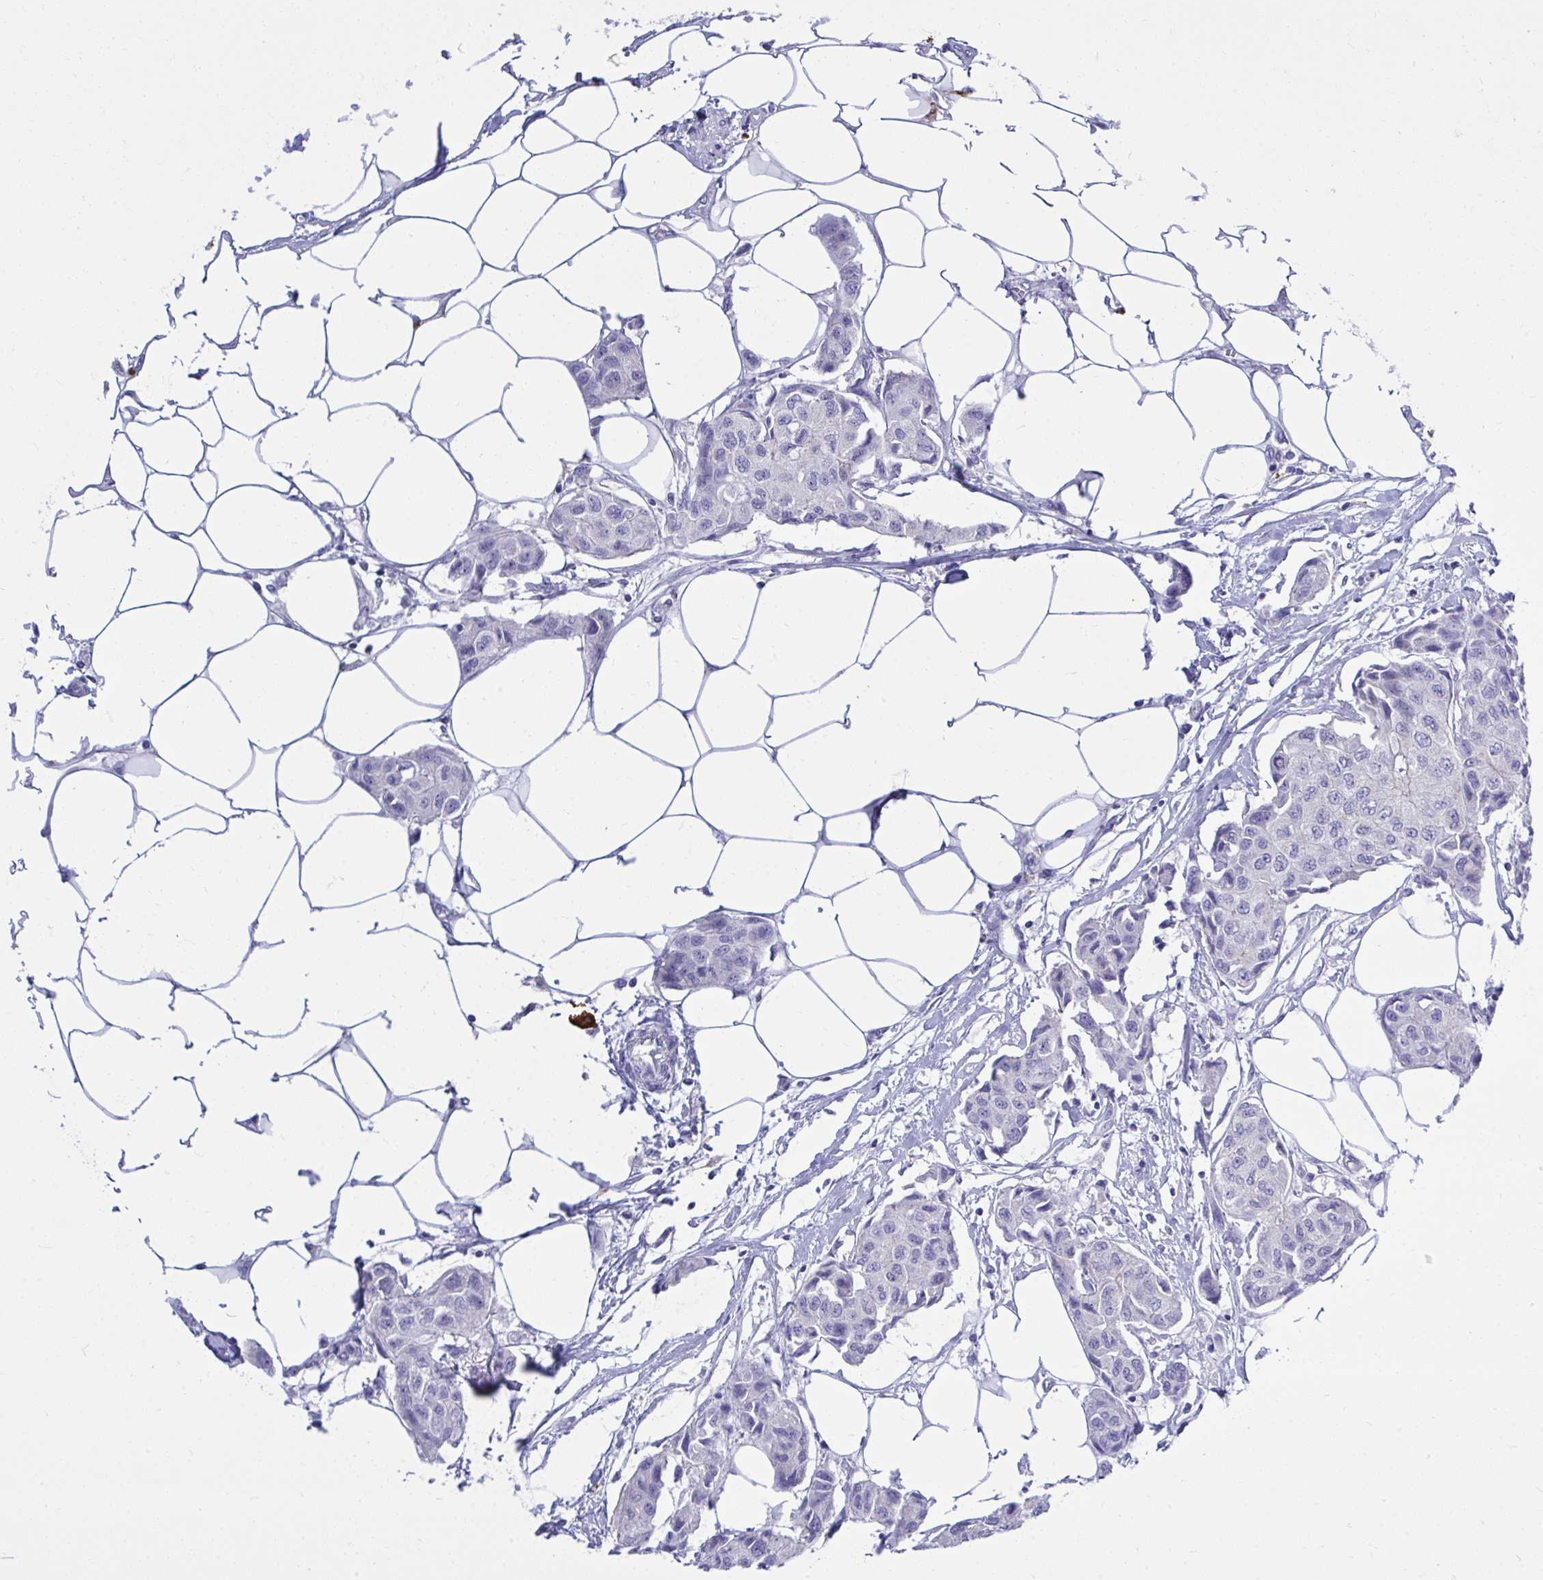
{"staining": {"intensity": "negative", "quantity": "none", "location": "none"}, "tissue": "breast cancer", "cell_type": "Tumor cells", "image_type": "cancer", "snomed": [{"axis": "morphology", "description": "Duct carcinoma"}, {"axis": "topography", "description": "Breast"}, {"axis": "topography", "description": "Lymph node"}], "caption": "A micrograph of intraductal carcinoma (breast) stained for a protein demonstrates no brown staining in tumor cells.", "gene": "PSD", "patient": {"sex": "female", "age": 80}}